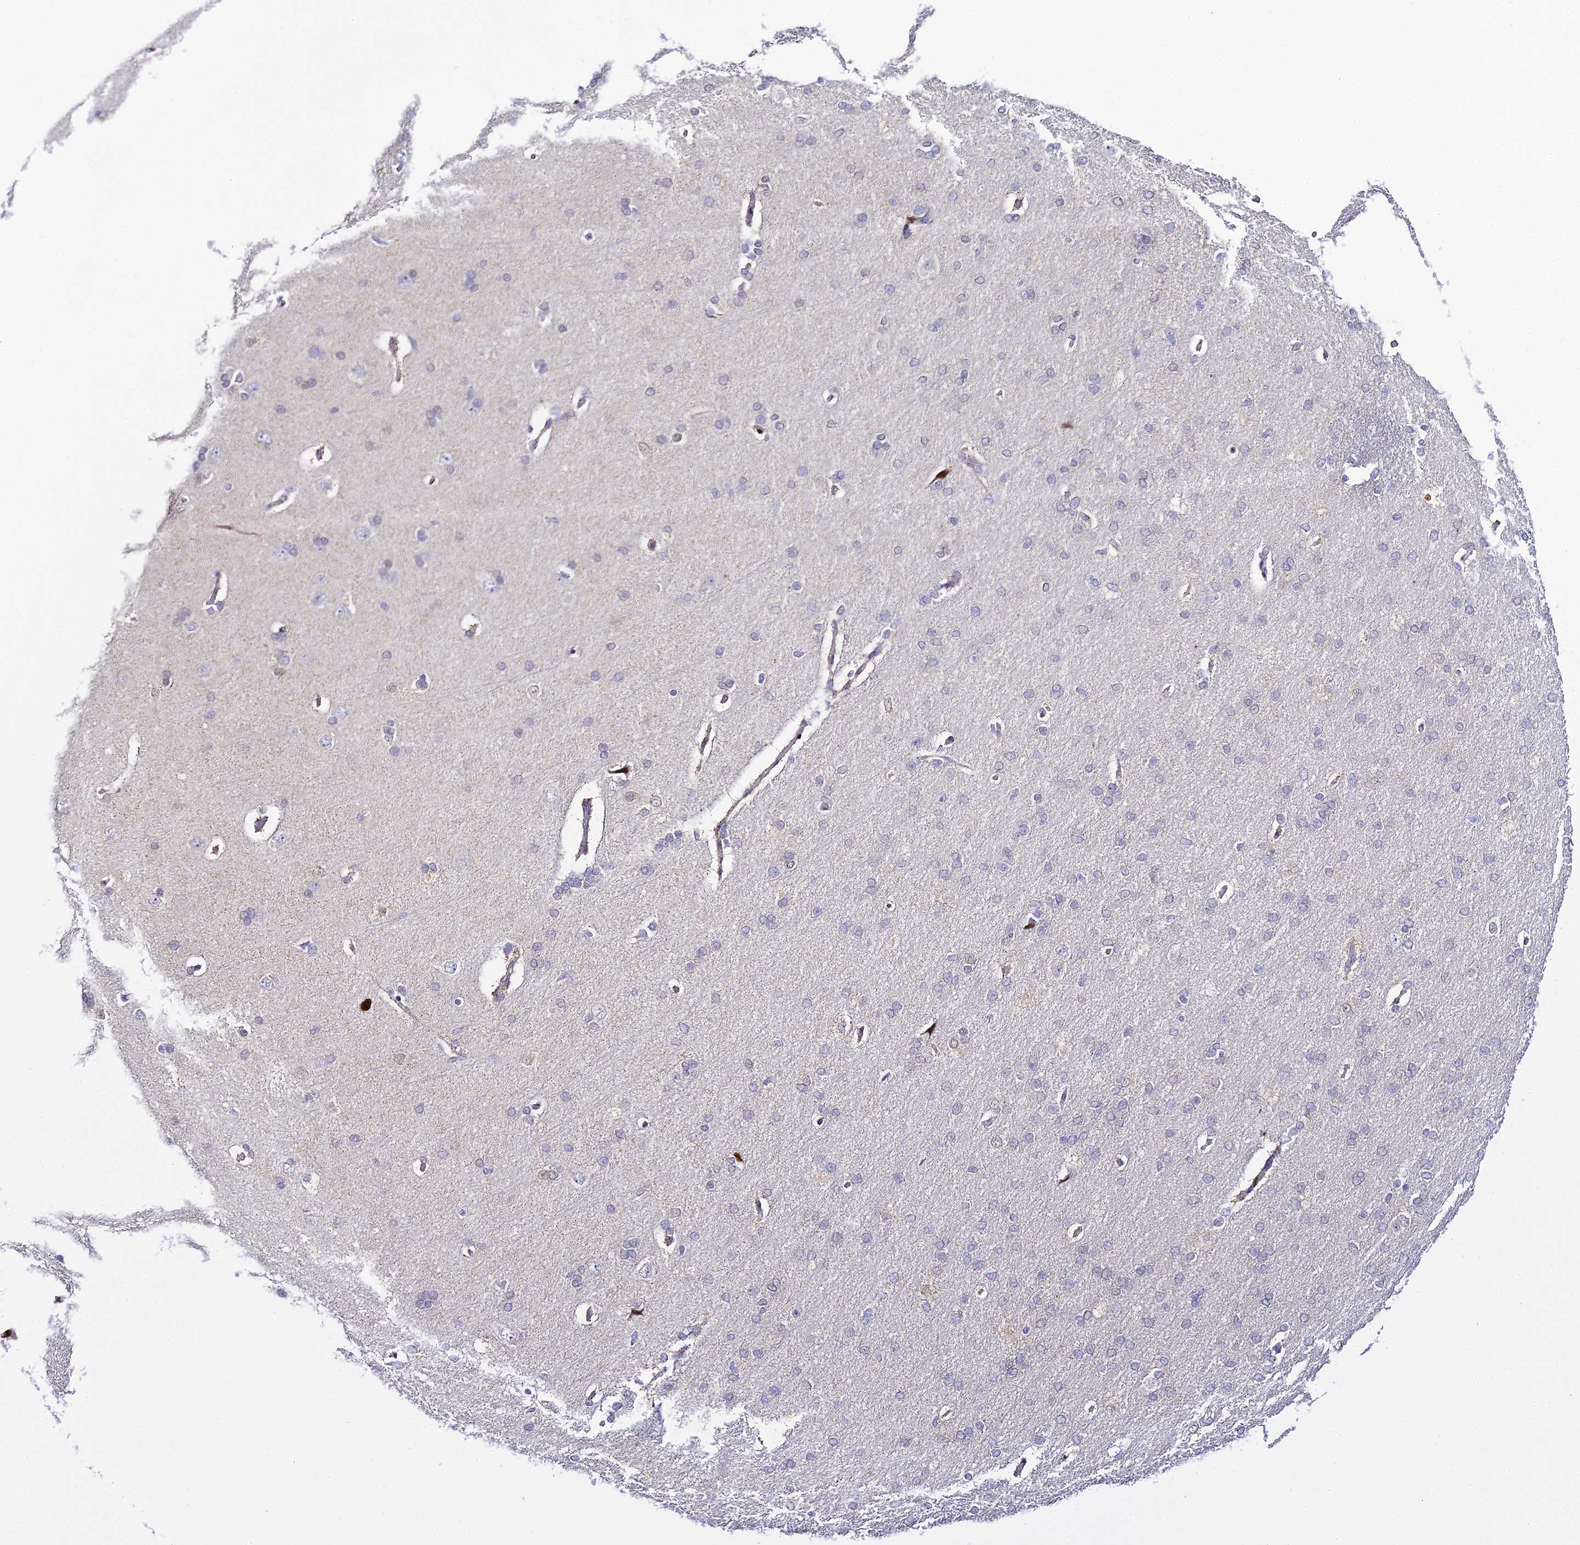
{"staining": {"intensity": "moderate", "quantity": "25%-75%", "location": "cytoplasmic/membranous"}, "tissue": "cerebral cortex", "cell_type": "Endothelial cells", "image_type": "normal", "snomed": [{"axis": "morphology", "description": "Normal tissue, NOS"}, {"axis": "topography", "description": "Cerebral cortex"}], "caption": "Immunohistochemical staining of benign human cerebral cortex reveals medium levels of moderate cytoplasmic/membranous staining in approximately 25%-75% of endothelial cells. The staining is performed using DAB (3,3'-diaminobenzidine) brown chromogen to label protein expression. The nuclei are counter-stained blue using hematoxylin.", "gene": "SERP1", "patient": {"sex": "male", "age": 62}}